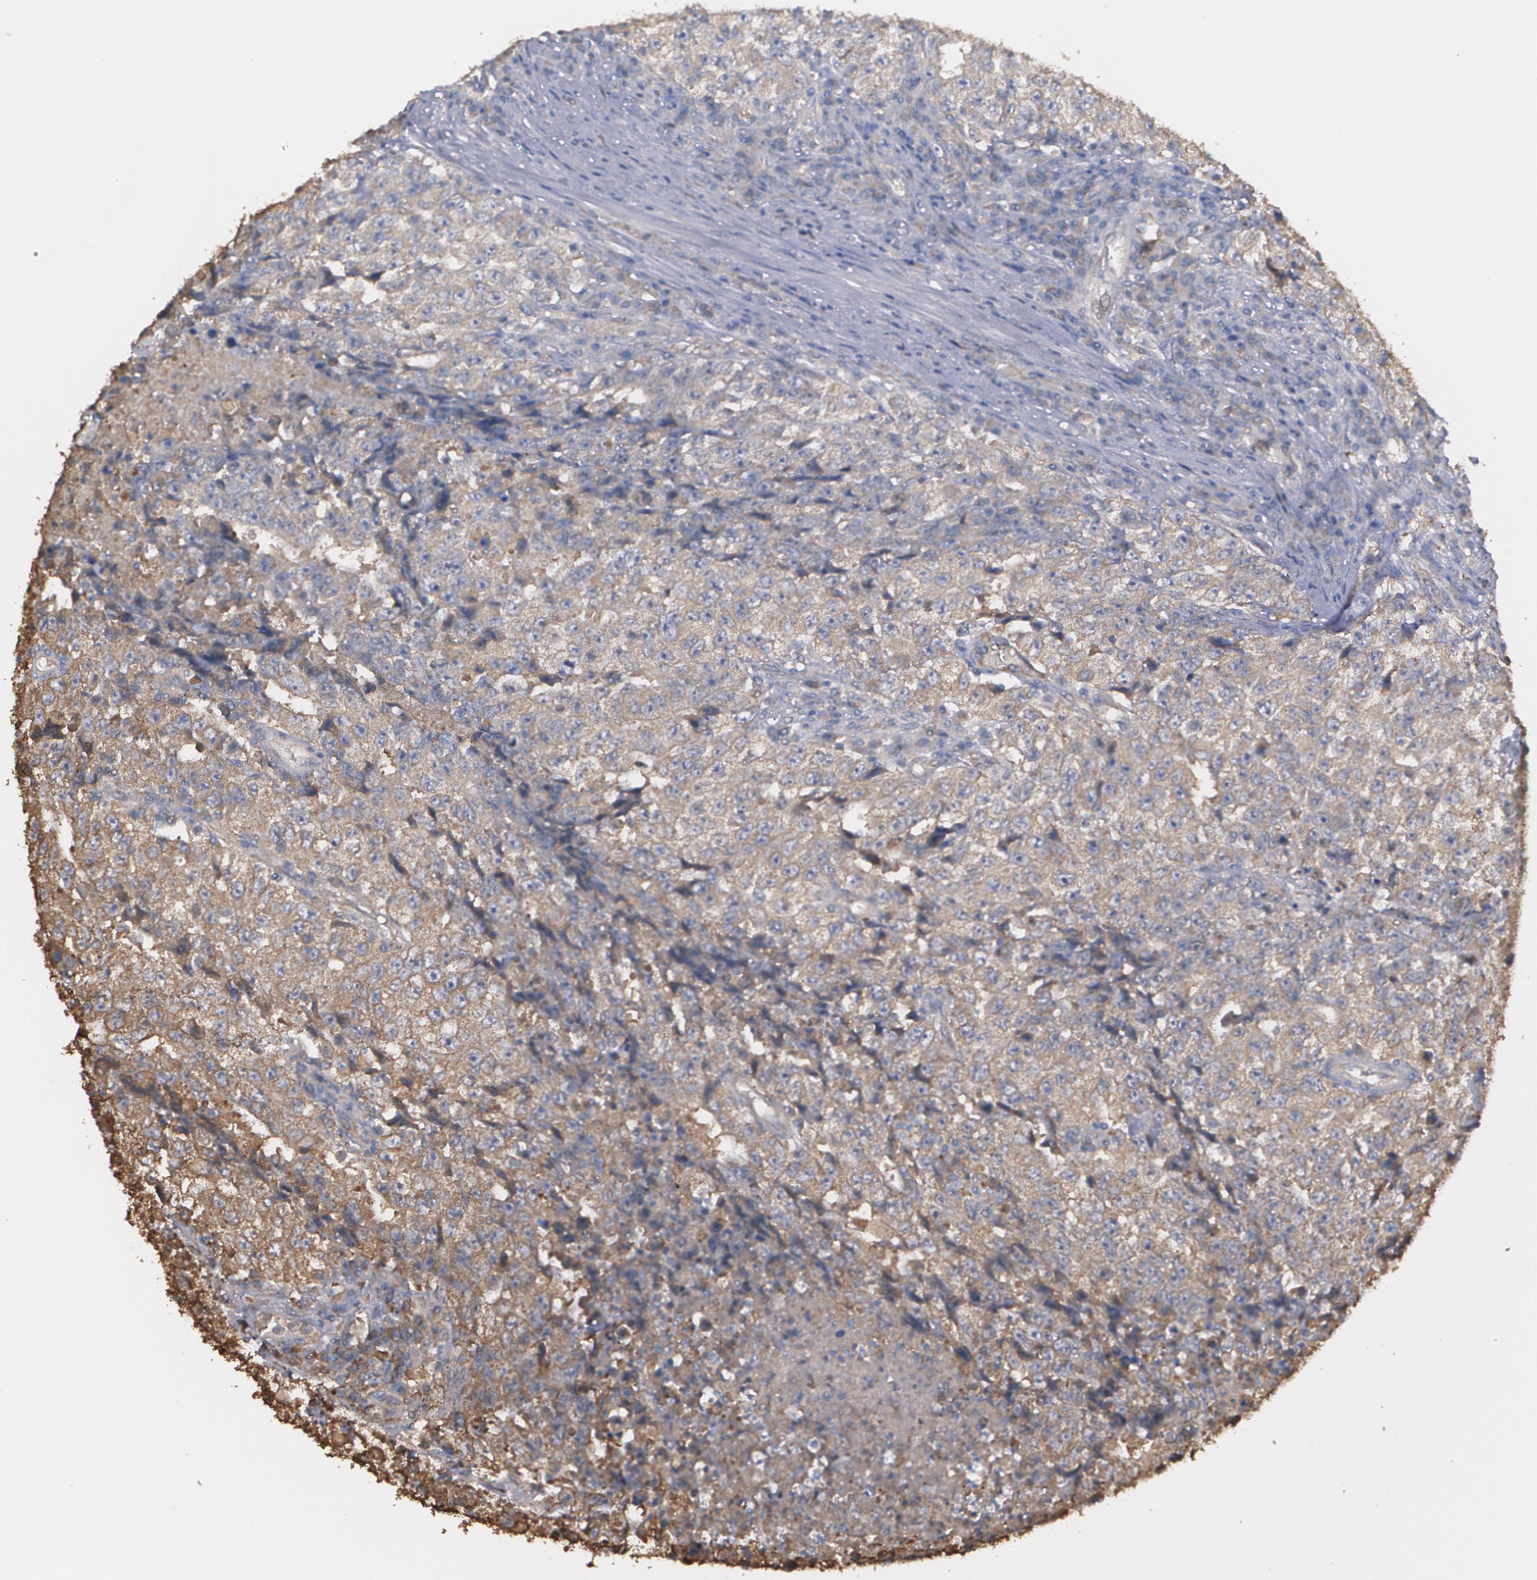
{"staining": {"intensity": "weak", "quantity": ">75%", "location": "cytoplasmic/membranous"}, "tissue": "testis cancer", "cell_type": "Tumor cells", "image_type": "cancer", "snomed": [{"axis": "morphology", "description": "Necrosis, NOS"}, {"axis": "morphology", "description": "Carcinoma, Embryonal, NOS"}, {"axis": "topography", "description": "Testis"}], "caption": "Immunohistochemistry staining of testis embryonal carcinoma, which displays low levels of weak cytoplasmic/membranous expression in approximately >75% of tumor cells indicating weak cytoplasmic/membranous protein positivity. The staining was performed using DAB (brown) for protein detection and nuclei were counterstained in hematoxylin (blue).", "gene": "PON1", "patient": {"sex": "male", "age": 19}}